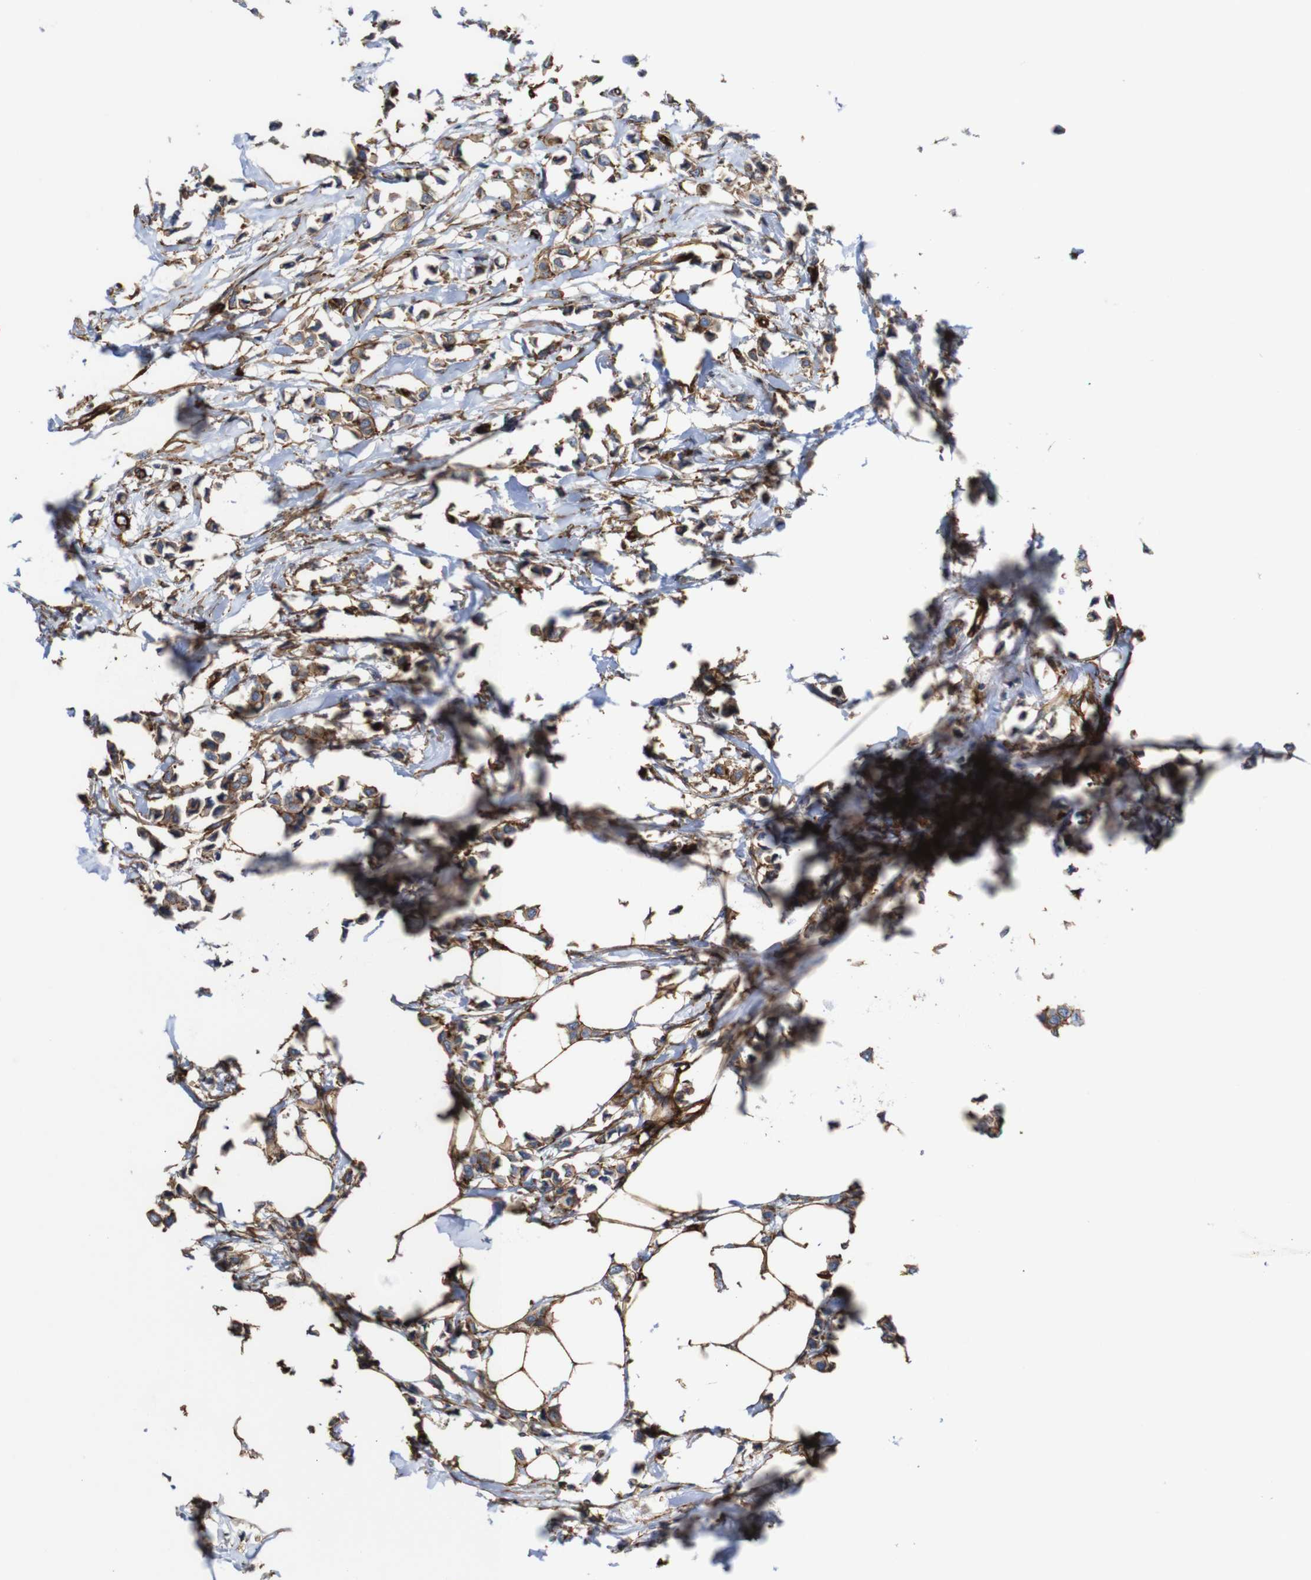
{"staining": {"intensity": "moderate", "quantity": ">75%", "location": "cytoplasmic/membranous"}, "tissue": "breast cancer", "cell_type": "Tumor cells", "image_type": "cancer", "snomed": [{"axis": "morphology", "description": "Lobular carcinoma"}, {"axis": "topography", "description": "Breast"}], "caption": "This is an image of immunohistochemistry staining of breast lobular carcinoma, which shows moderate positivity in the cytoplasmic/membranous of tumor cells.", "gene": "SPTBN1", "patient": {"sex": "female", "age": 51}}